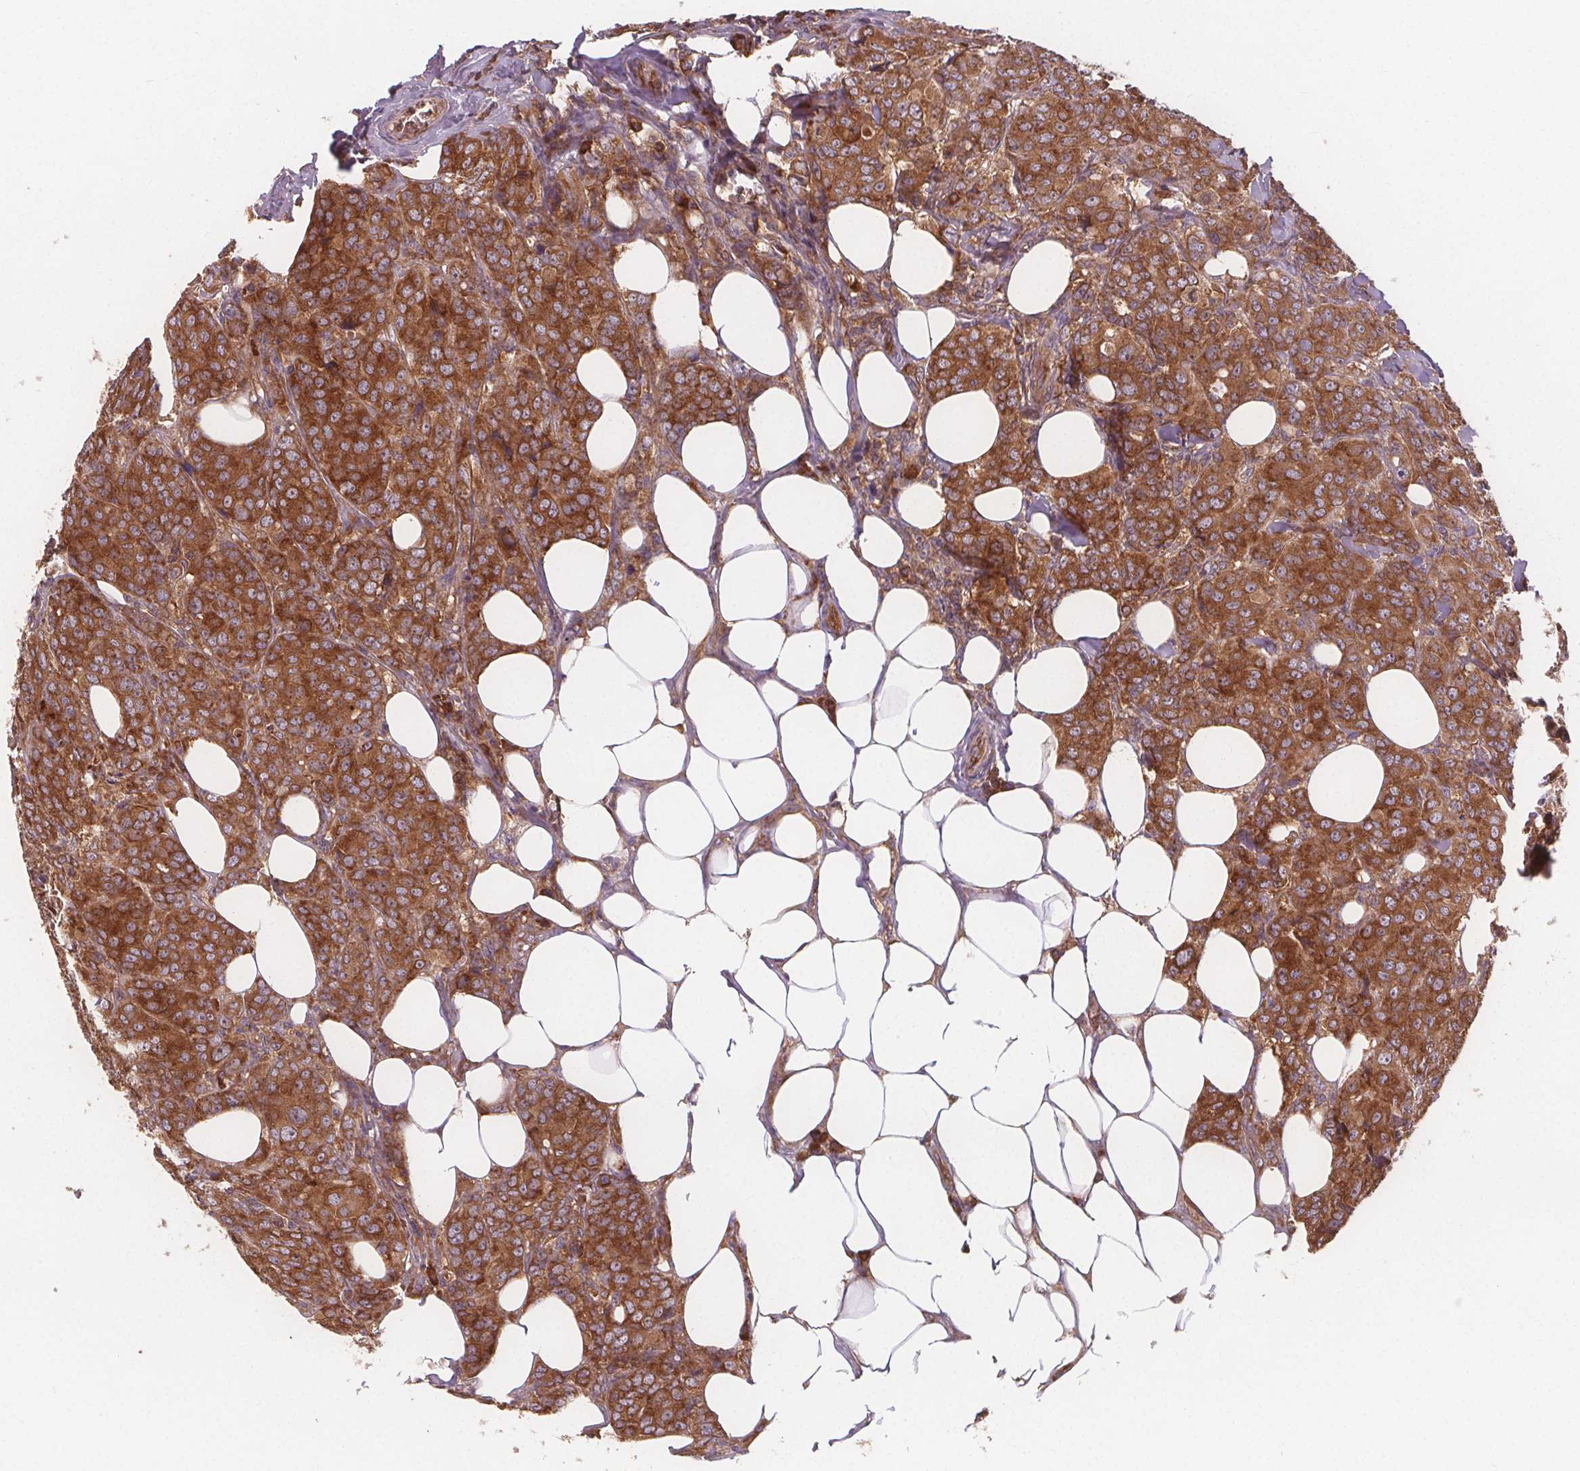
{"staining": {"intensity": "strong", "quantity": ">75%", "location": "cytoplasmic/membranous"}, "tissue": "breast cancer", "cell_type": "Tumor cells", "image_type": "cancer", "snomed": [{"axis": "morphology", "description": "Duct carcinoma"}, {"axis": "topography", "description": "Breast"}], "caption": "Breast cancer tissue demonstrates strong cytoplasmic/membranous staining in approximately >75% of tumor cells, visualized by immunohistochemistry.", "gene": "EIF3D", "patient": {"sex": "female", "age": 43}}